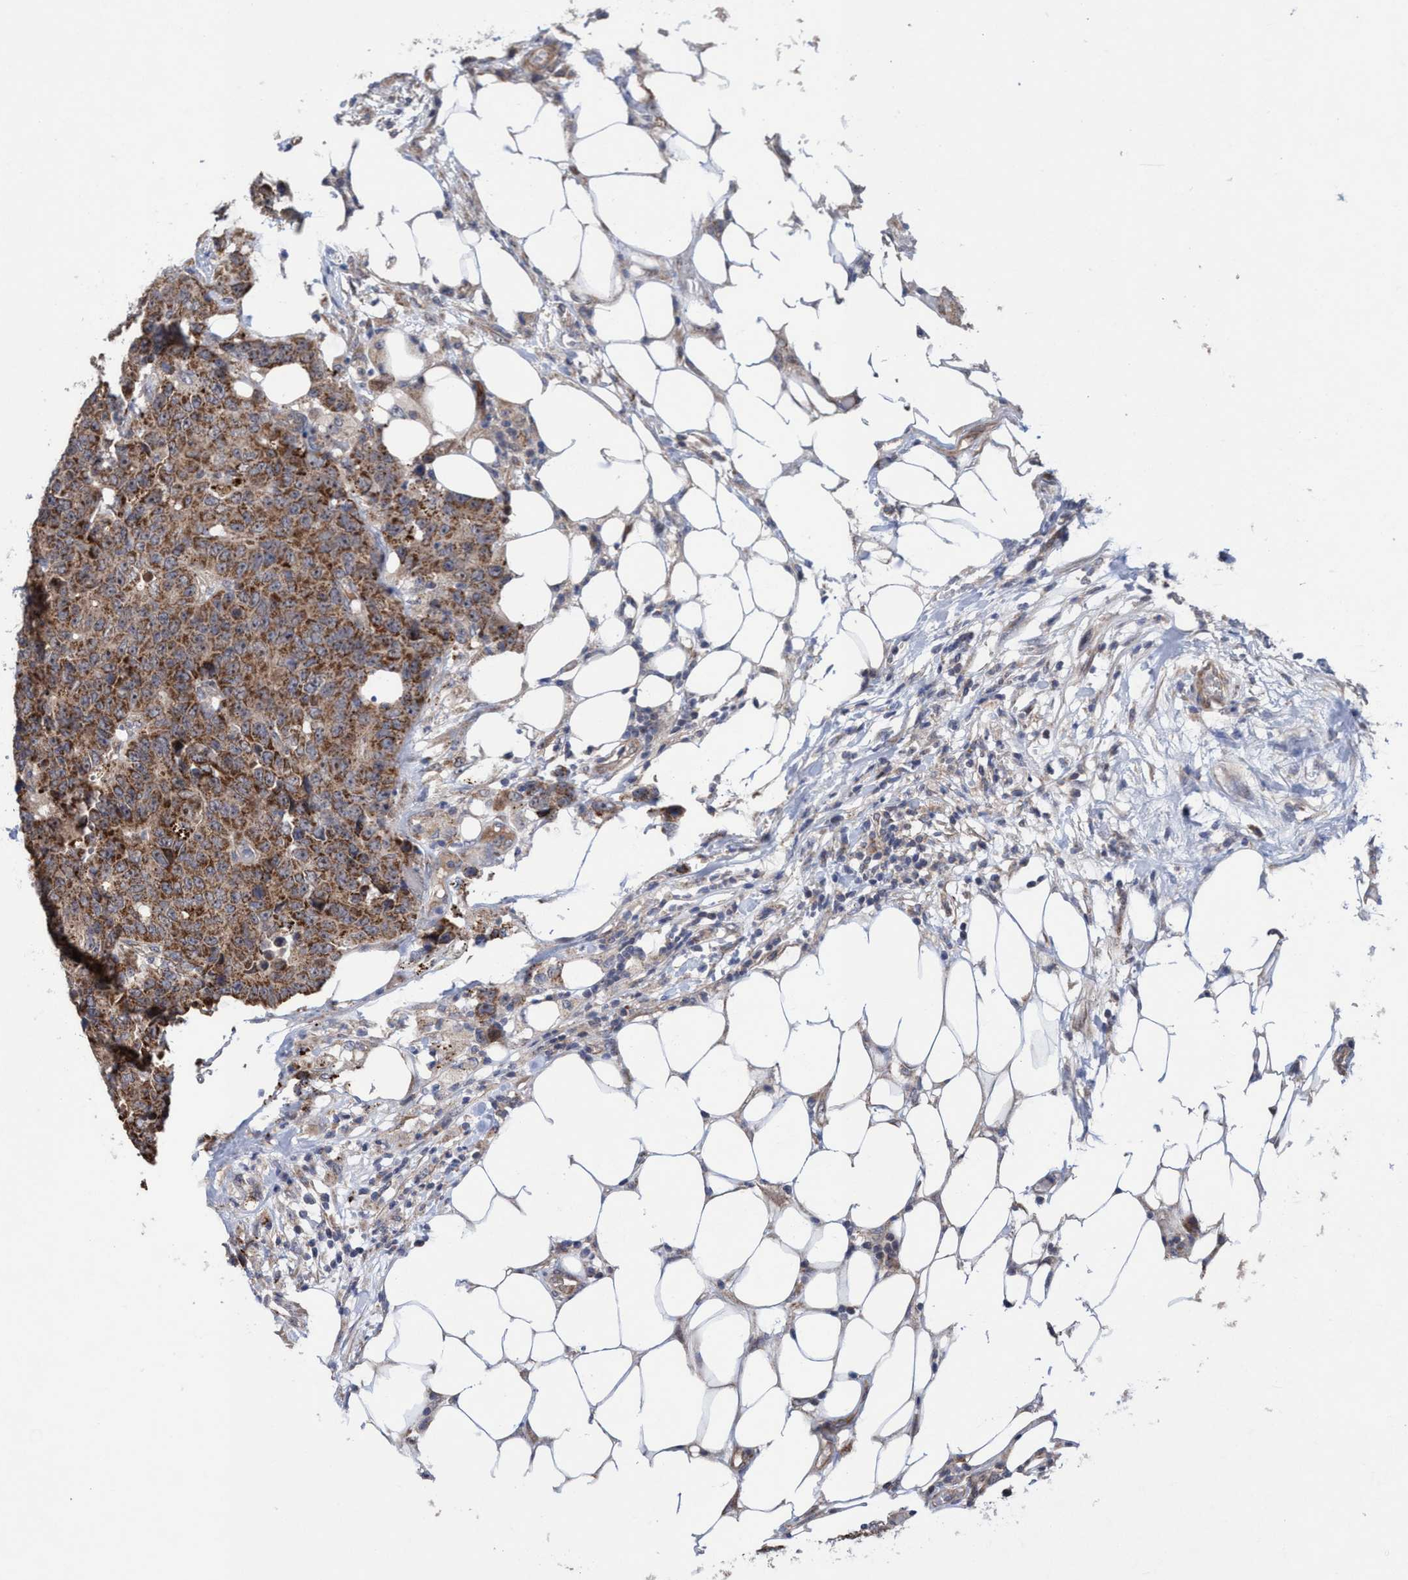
{"staining": {"intensity": "strong", "quantity": ">75%", "location": "cytoplasmic/membranous"}, "tissue": "colorectal cancer", "cell_type": "Tumor cells", "image_type": "cancer", "snomed": [{"axis": "morphology", "description": "Adenocarcinoma, NOS"}, {"axis": "topography", "description": "Colon"}], "caption": "This histopathology image demonstrates colorectal cancer (adenocarcinoma) stained with immunohistochemistry (IHC) to label a protein in brown. The cytoplasmic/membranous of tumor cells show strong positivity for the protein. Nuclei are counter-stained blue.", "gene": "P2RY14", "patient": {"sex": "female", "age": 86}}